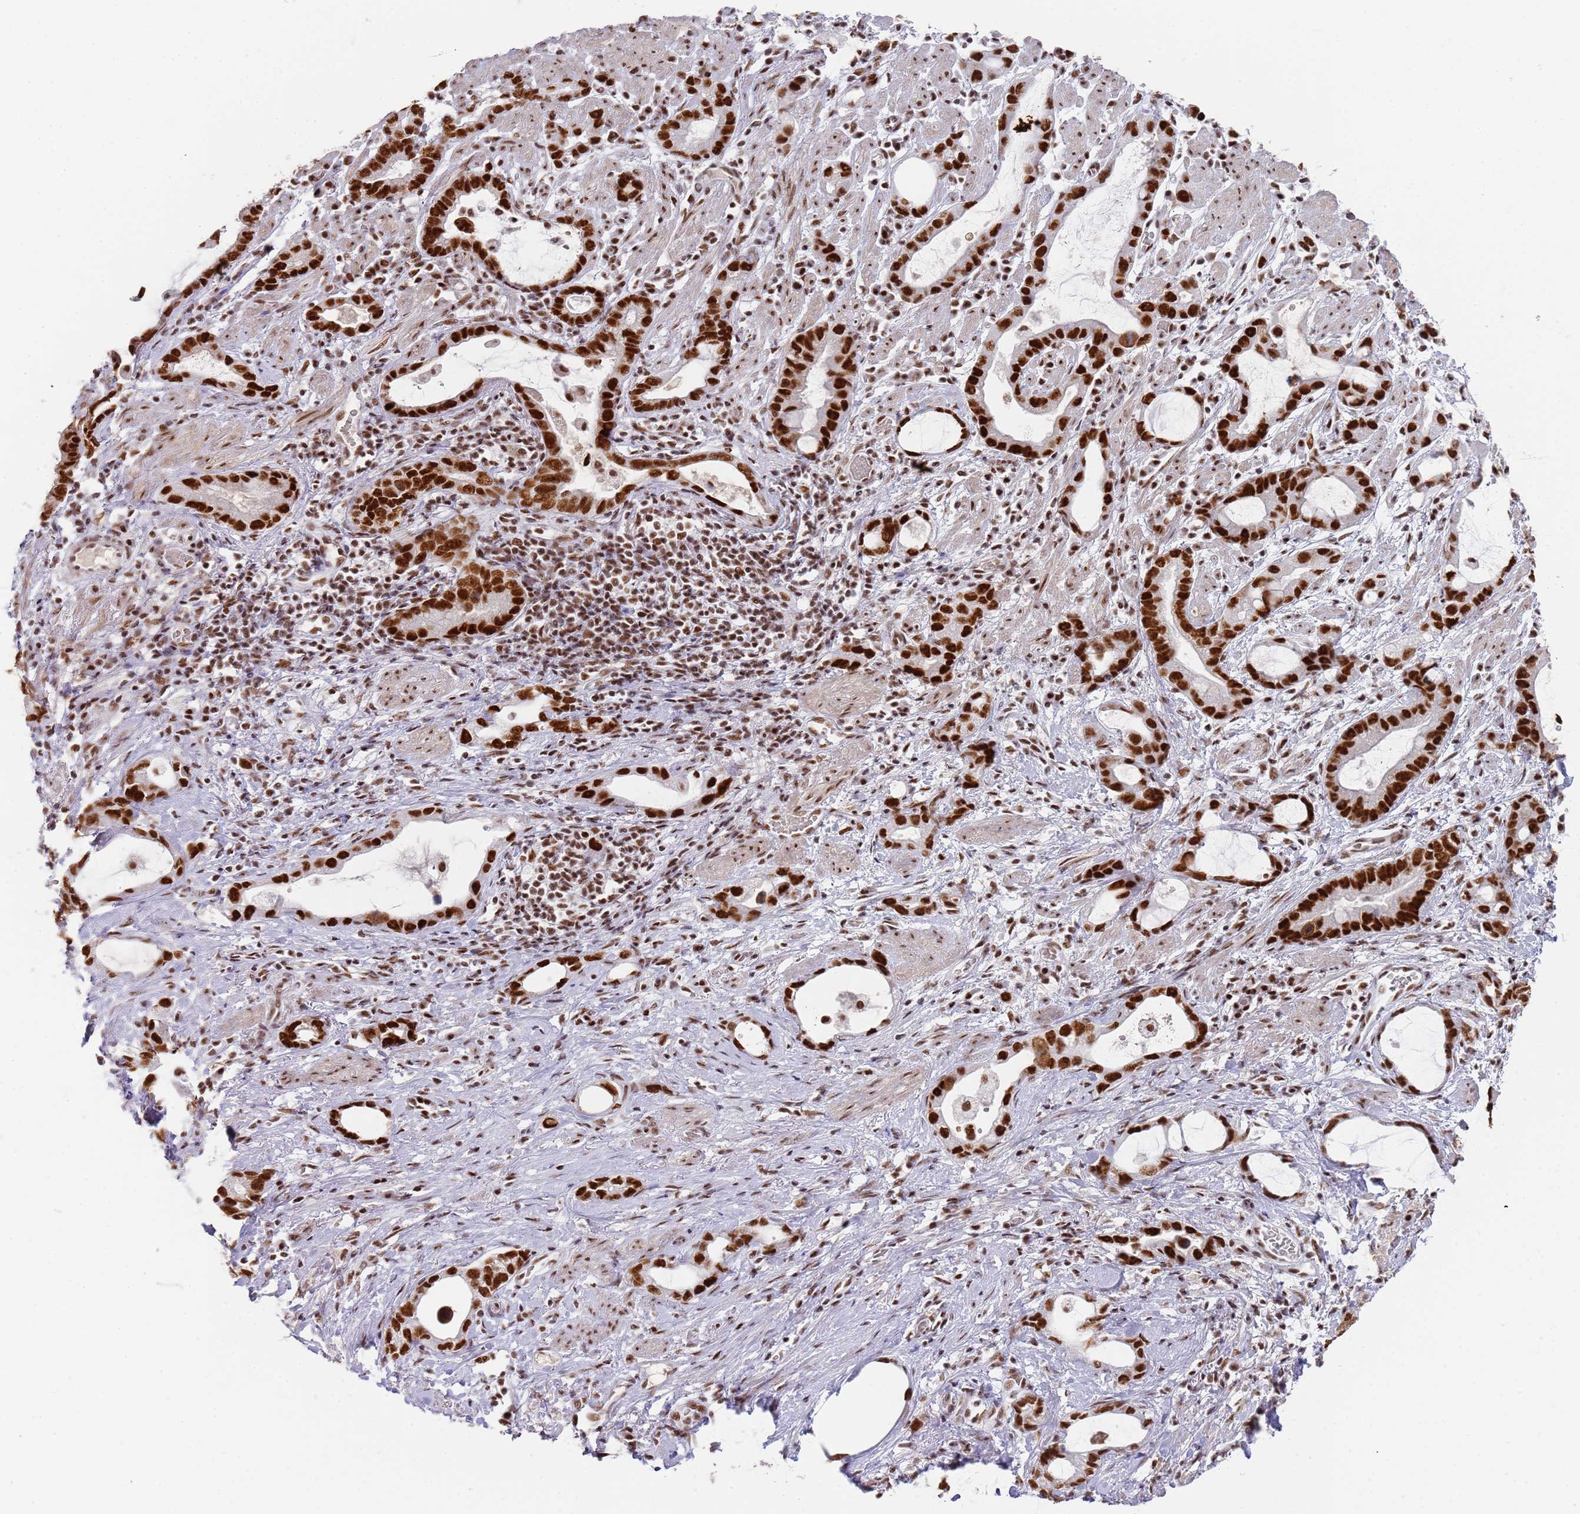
{"staining": {"intensity": "strong", "quantity": ">75%", "location": "nuclear"}, "tissue": "stomach cancer", "cell_type": "Tumor cells", "image_type": "cancer", "snomed": [{"axis": "morphology", "description": "Adenocarcinoma, NOS"}, {"axis": "topography", "description": "Stomach"}], "caption": "High-magnification brightfield microscopy of stomach cancer stained with DAB (brown) and counterstained with hematoxylin (blue). tumor cells exhibit strong nuclear staining is appreciated in approximately>75% of cells.", "gene": "AKAP8L", "patient": {"sex": "male", "age": 55}}